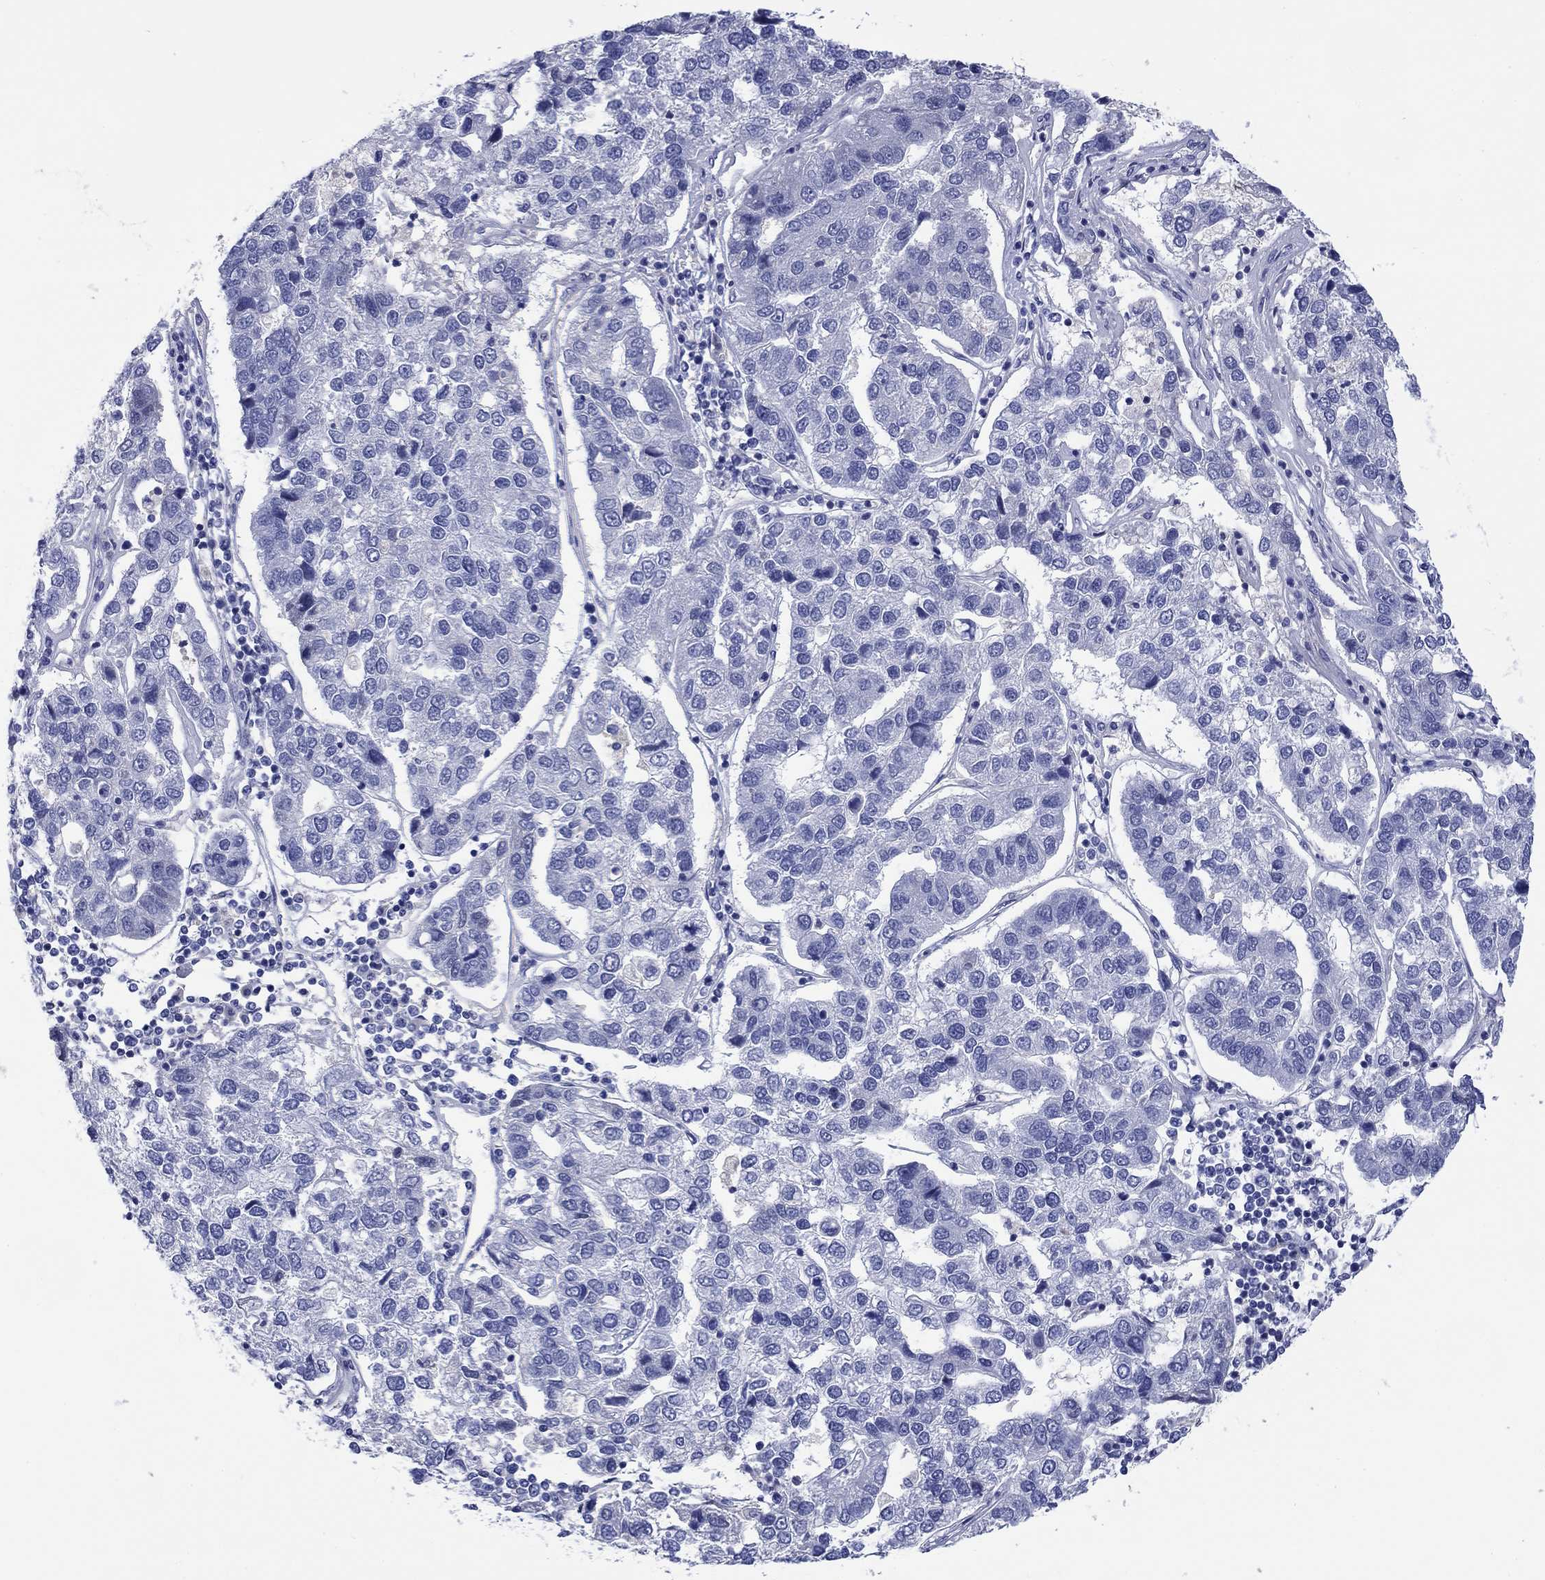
{"staining": {"intensity": "negative", "quantity": "none", "location": "none"}, "tissue": "pancreatic cancer", "cell_type": "Tumor cells", "image_type": "cancer", "snomed": [{"axis": "morphology", "description": "Adenocarcinoma, NOS"}, {"axis": "topography", "description": "Pancreas"}], "caption": "The photomicrograph shows no significant expression in tumor cells of pancreatic cancer.", "gene": "TOMM20L", "patient": {"sex": "female", "age": 61}}